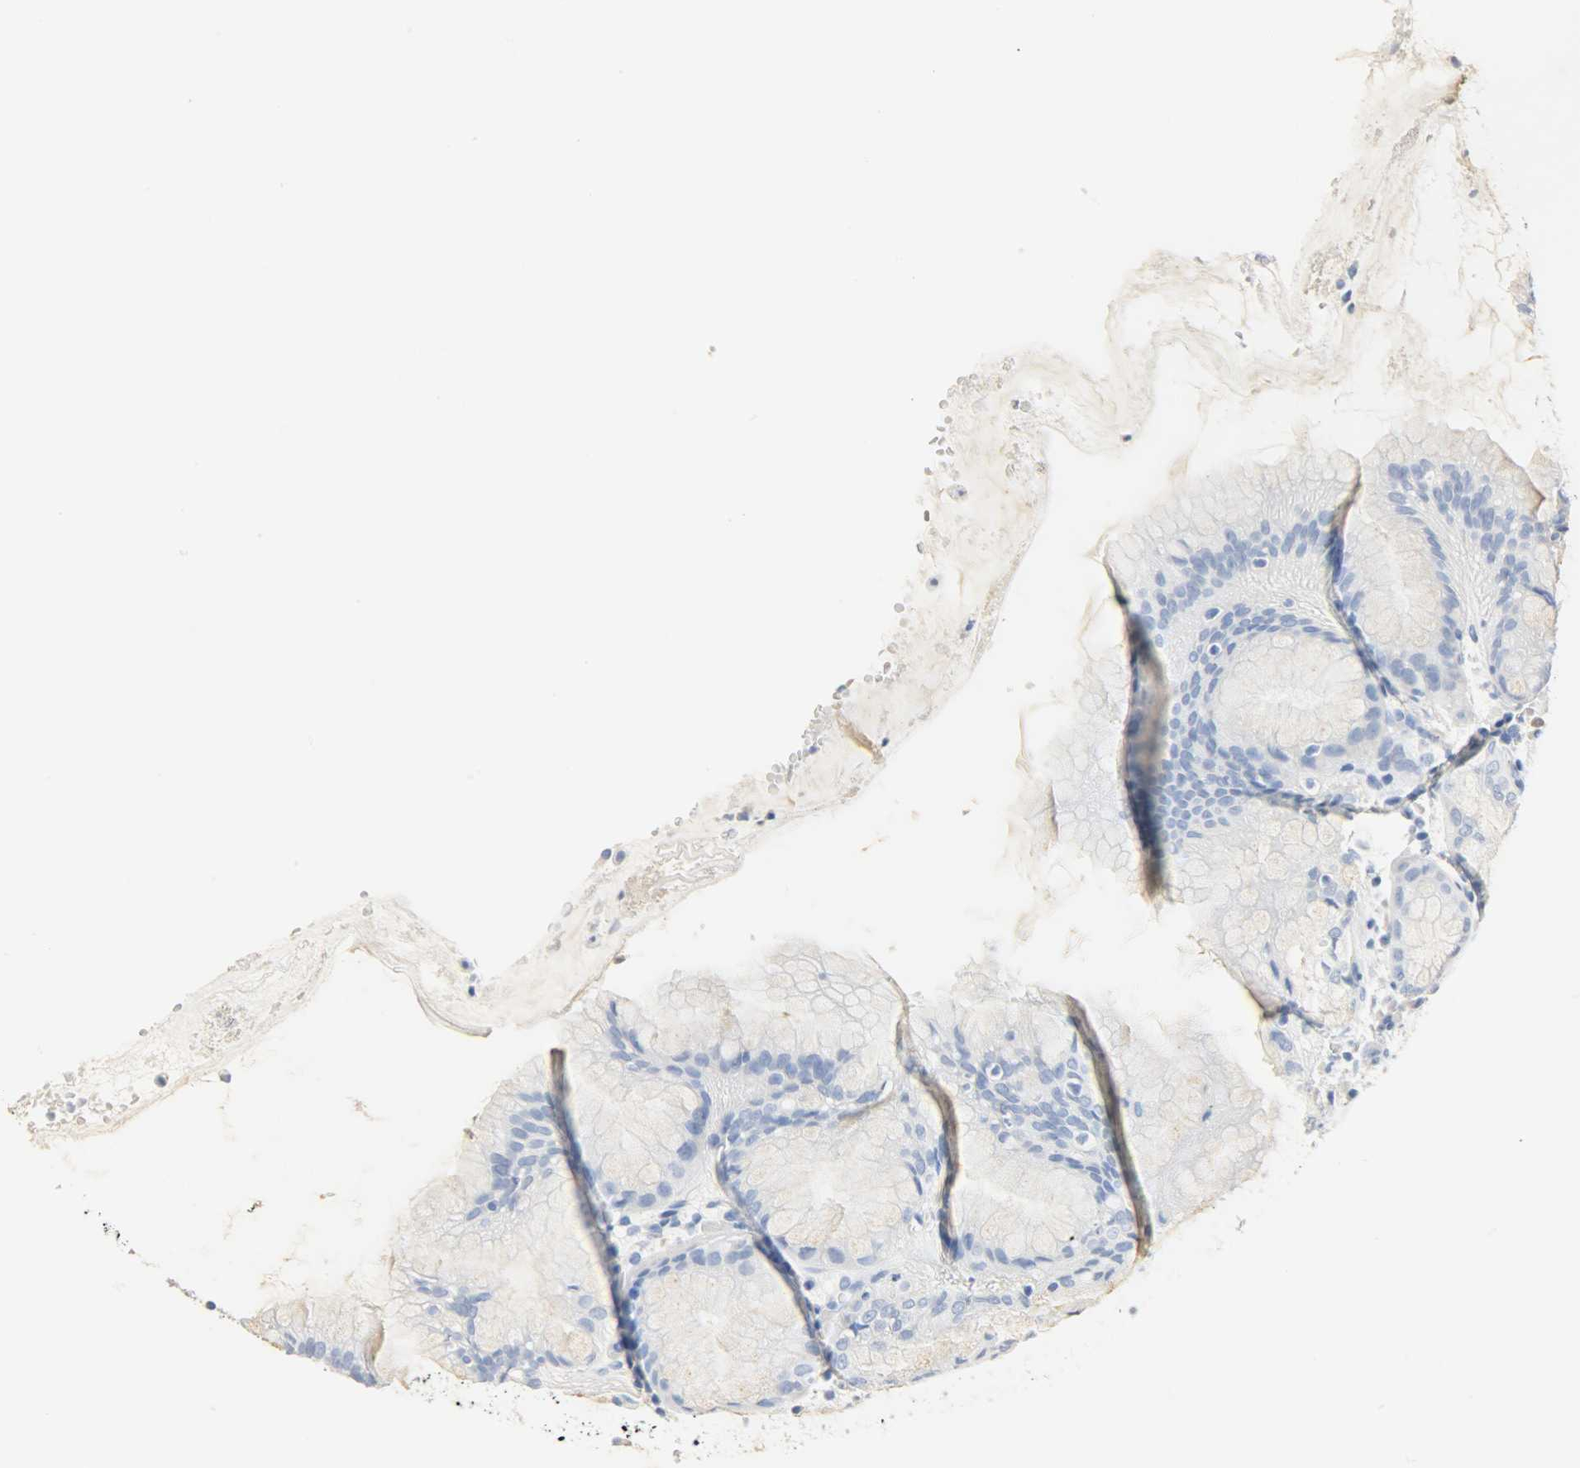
{"staining": {"intensity": "negative", "quantity": "none", "location": "none"}, "tissue": "stomach", "cell_type": "Glandular cells", "image_type": "normal", "snomed": [{"axis": "morphology", "description": "Normal tissue, NOS"}, {"axis": "topography", "description": "Stomach"}, {"axis": "topography", "description": "Stomach, lower"}], "caption": "Glandular cells show no significant protein positivity in benign stomach. (DAB (3,3'-diaminobenzidine) IHC, high magnification).", "gene": "CA3", "patient": {"sex": "female", "age": 75}}